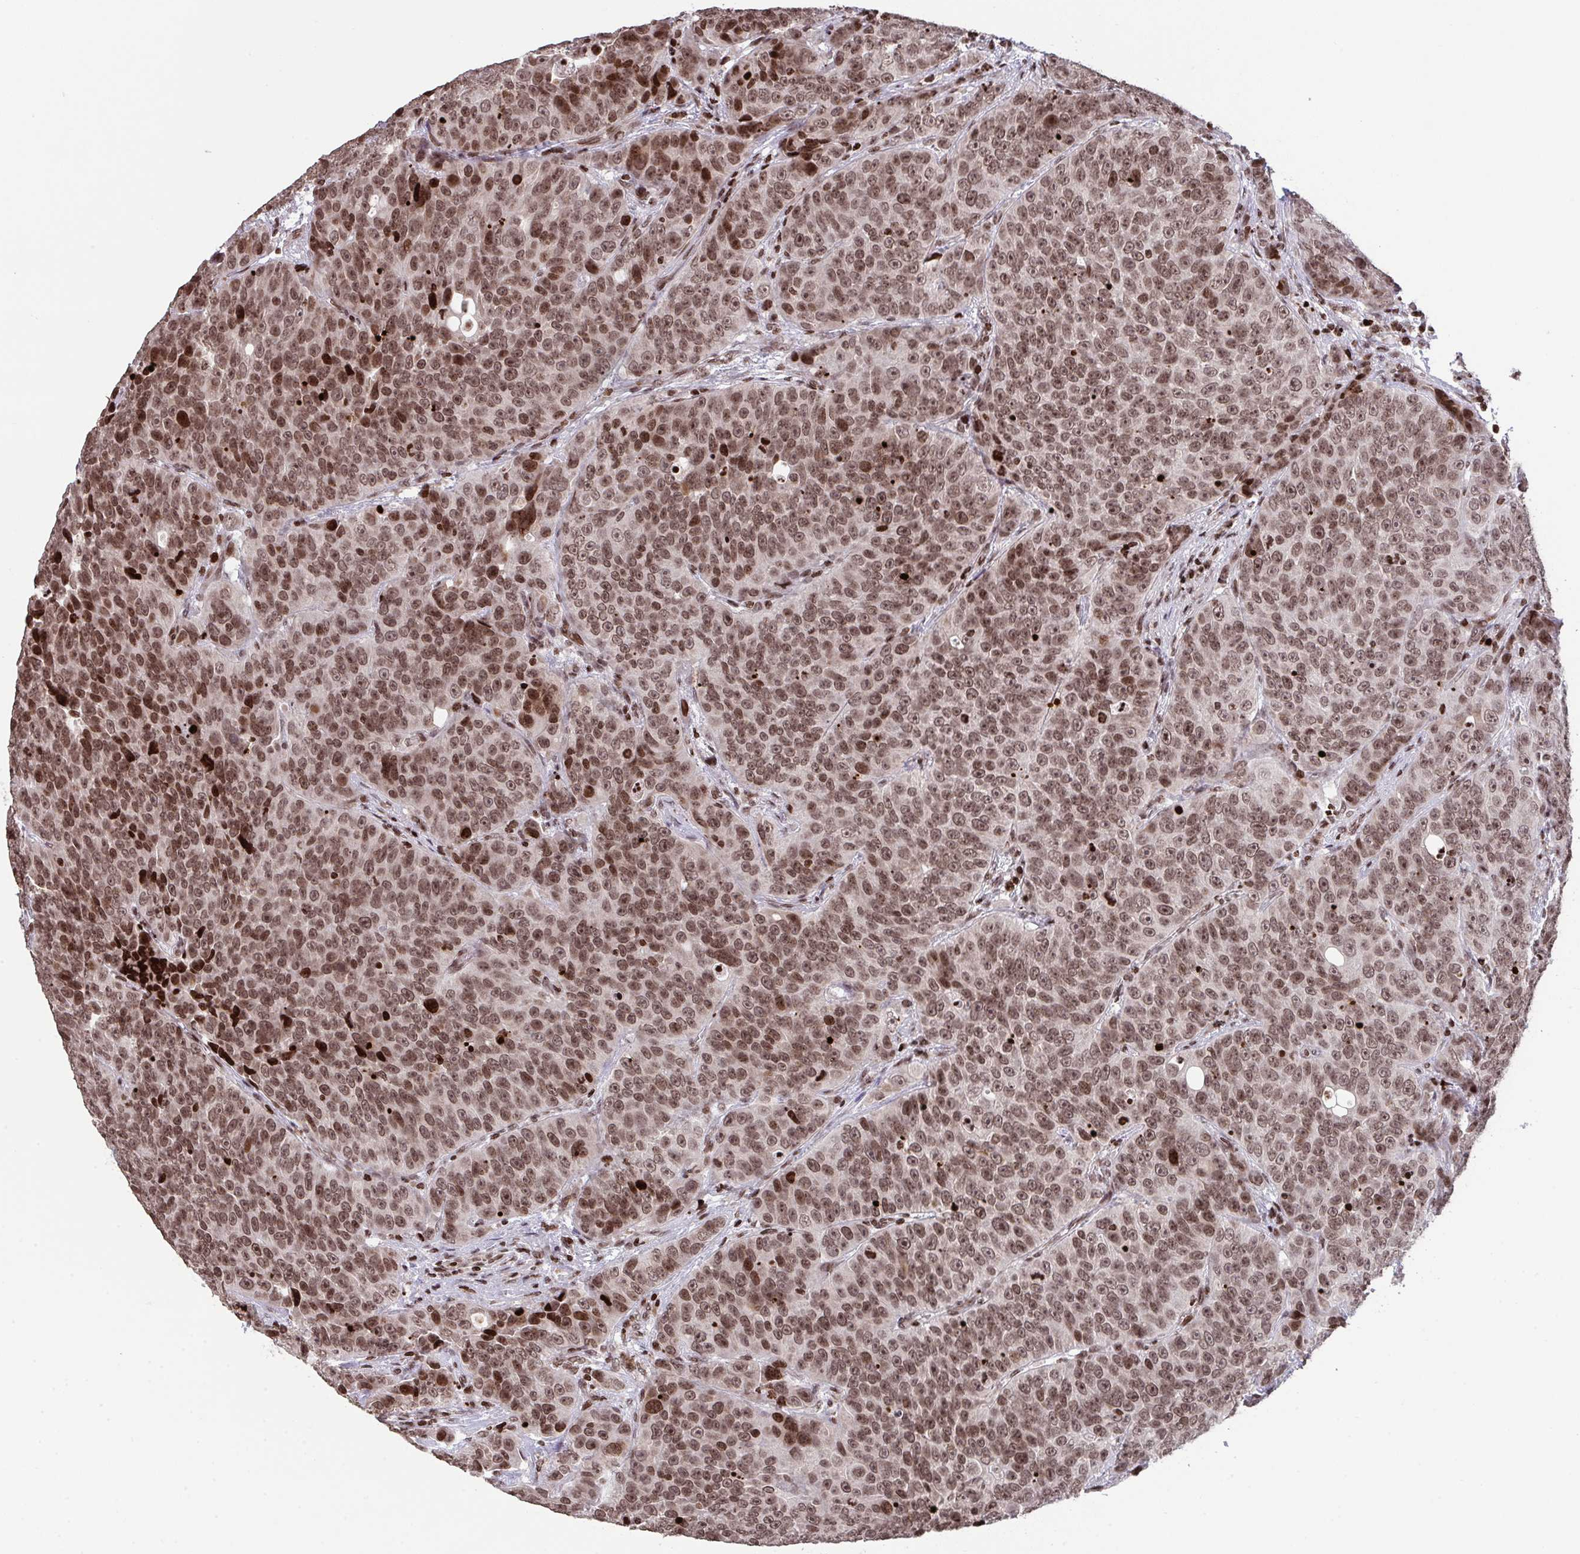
{"staining": {"intensity": "moderate", "quantity": ">75%", "location": "nuclear"}, "tissue": "urothelial cancer", "cell_type": "Tumor cells", "image_type": "cancer", "snomed": [{"axis": "morphology", "description": "Urothelial carcinoma, NOS"}, {"axis": "topography", "description": "Urinary bladder"}], "caption": "Human transitional cell carcinoma stained with a brown dye exhibits moderate nuclear positive expression in about >75% of tumor cells.", "gene": "NIP7", "patient": {"sex": "male", "age": 52}}